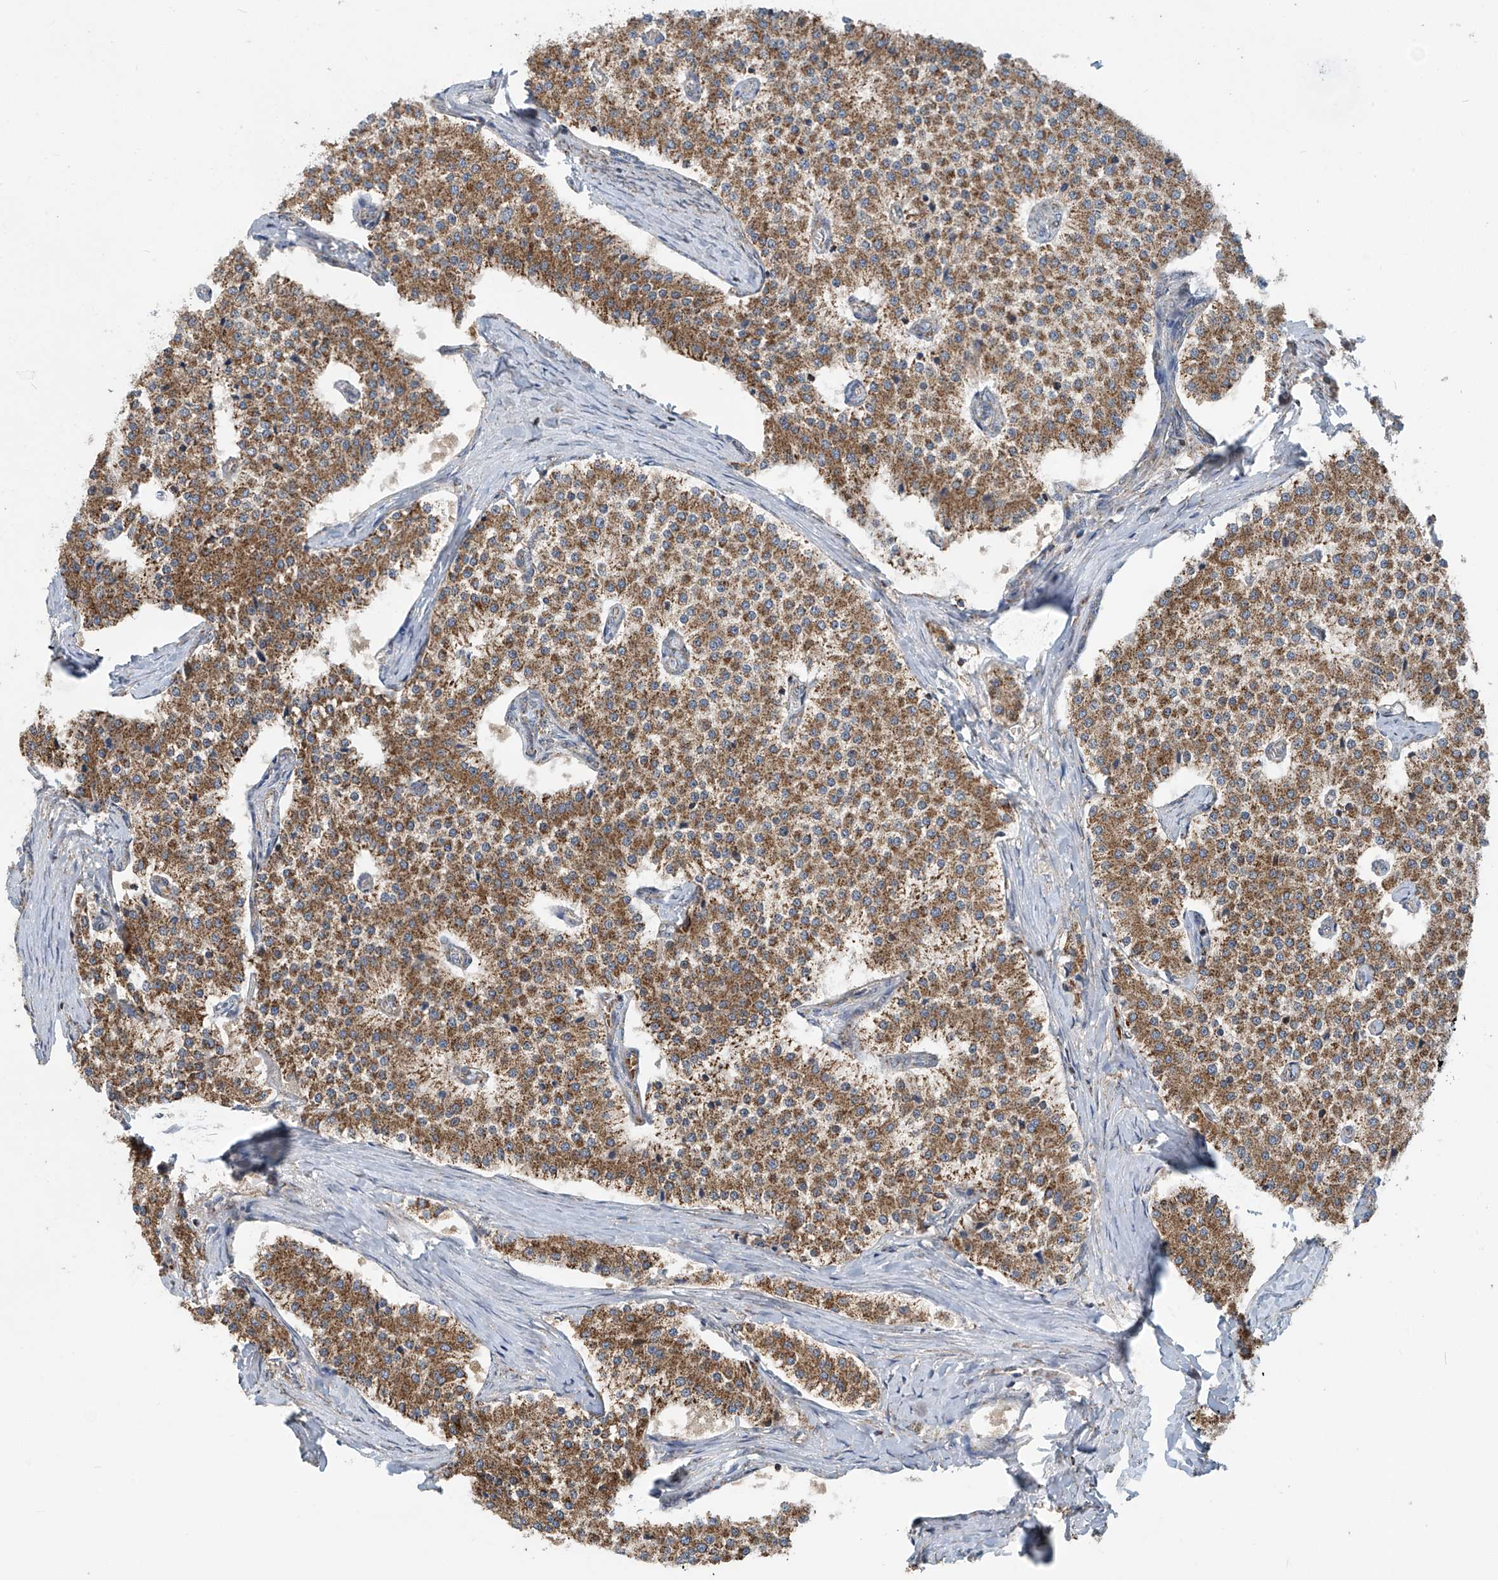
{"staining": {"intensity": "moderate", "quantity": ">75%", "location": "cytoplasmic/membranous"}, "tissue": "carcinoid", "cell_type": "Tumor cells", "image_type": "cancer", "snomed": [{"axis": "morphology", "description": "Carcinoid, malignant, NOS"}, {"axis": "topography", "description": "Colon"}], "caption": "This micrograph exhibits immunohistochemistry staining of human carcinoid (malignant), with medium moderate cytoplasmic/membranous staining in about >75% of tumor cells.", "gene": "COMMD1", "patient": {"sex": "female", "age": 52}}